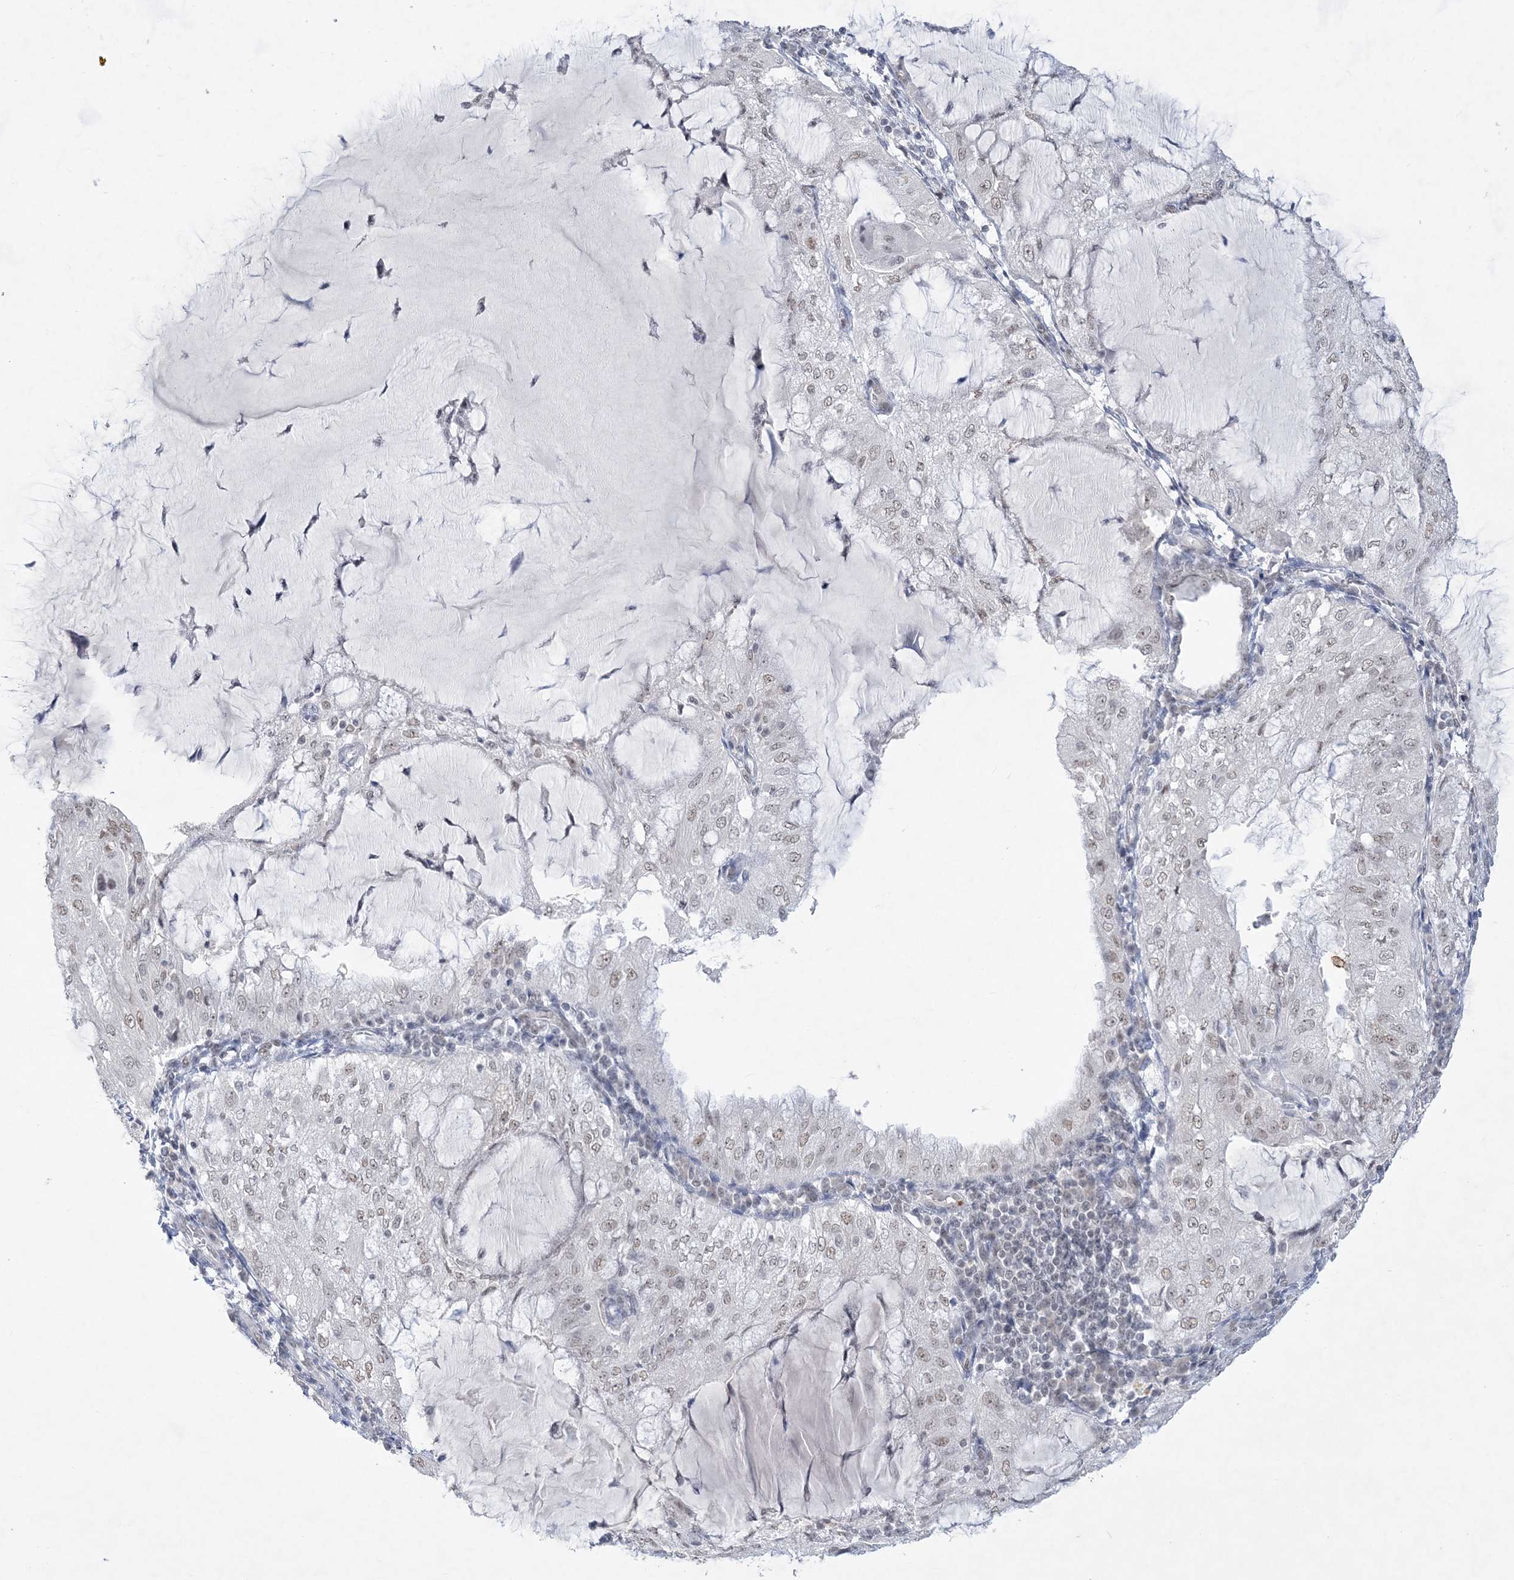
{"staining": {"intensity": "weak", "quantity": "<25%", "location": "nuclear"}, "tissue": "endometrial cancer", "cell_type": "Tumor cells", "image_type": "cancer", "snomed": [{"axis": "morphology", "description": "Adenocarcinoma, NOS"}, {"axis": "topography", "description": "Endometrium"}], "caption": "DAB (3,3'-diaminobenzidine) immunohistochemical staining of human endometrial cancer (adenocarcinoma) demonstrates no significant expression in tumor cells. The staining was performed using DAB (3,3'-diaminobenzidine) to visualize the protein expression in brown, while the nuclei were stained in blue with hematoxylin (Magnification: 20x).", "gene": "KMT2D", "patient": {"sex": "female", "age": 81}}